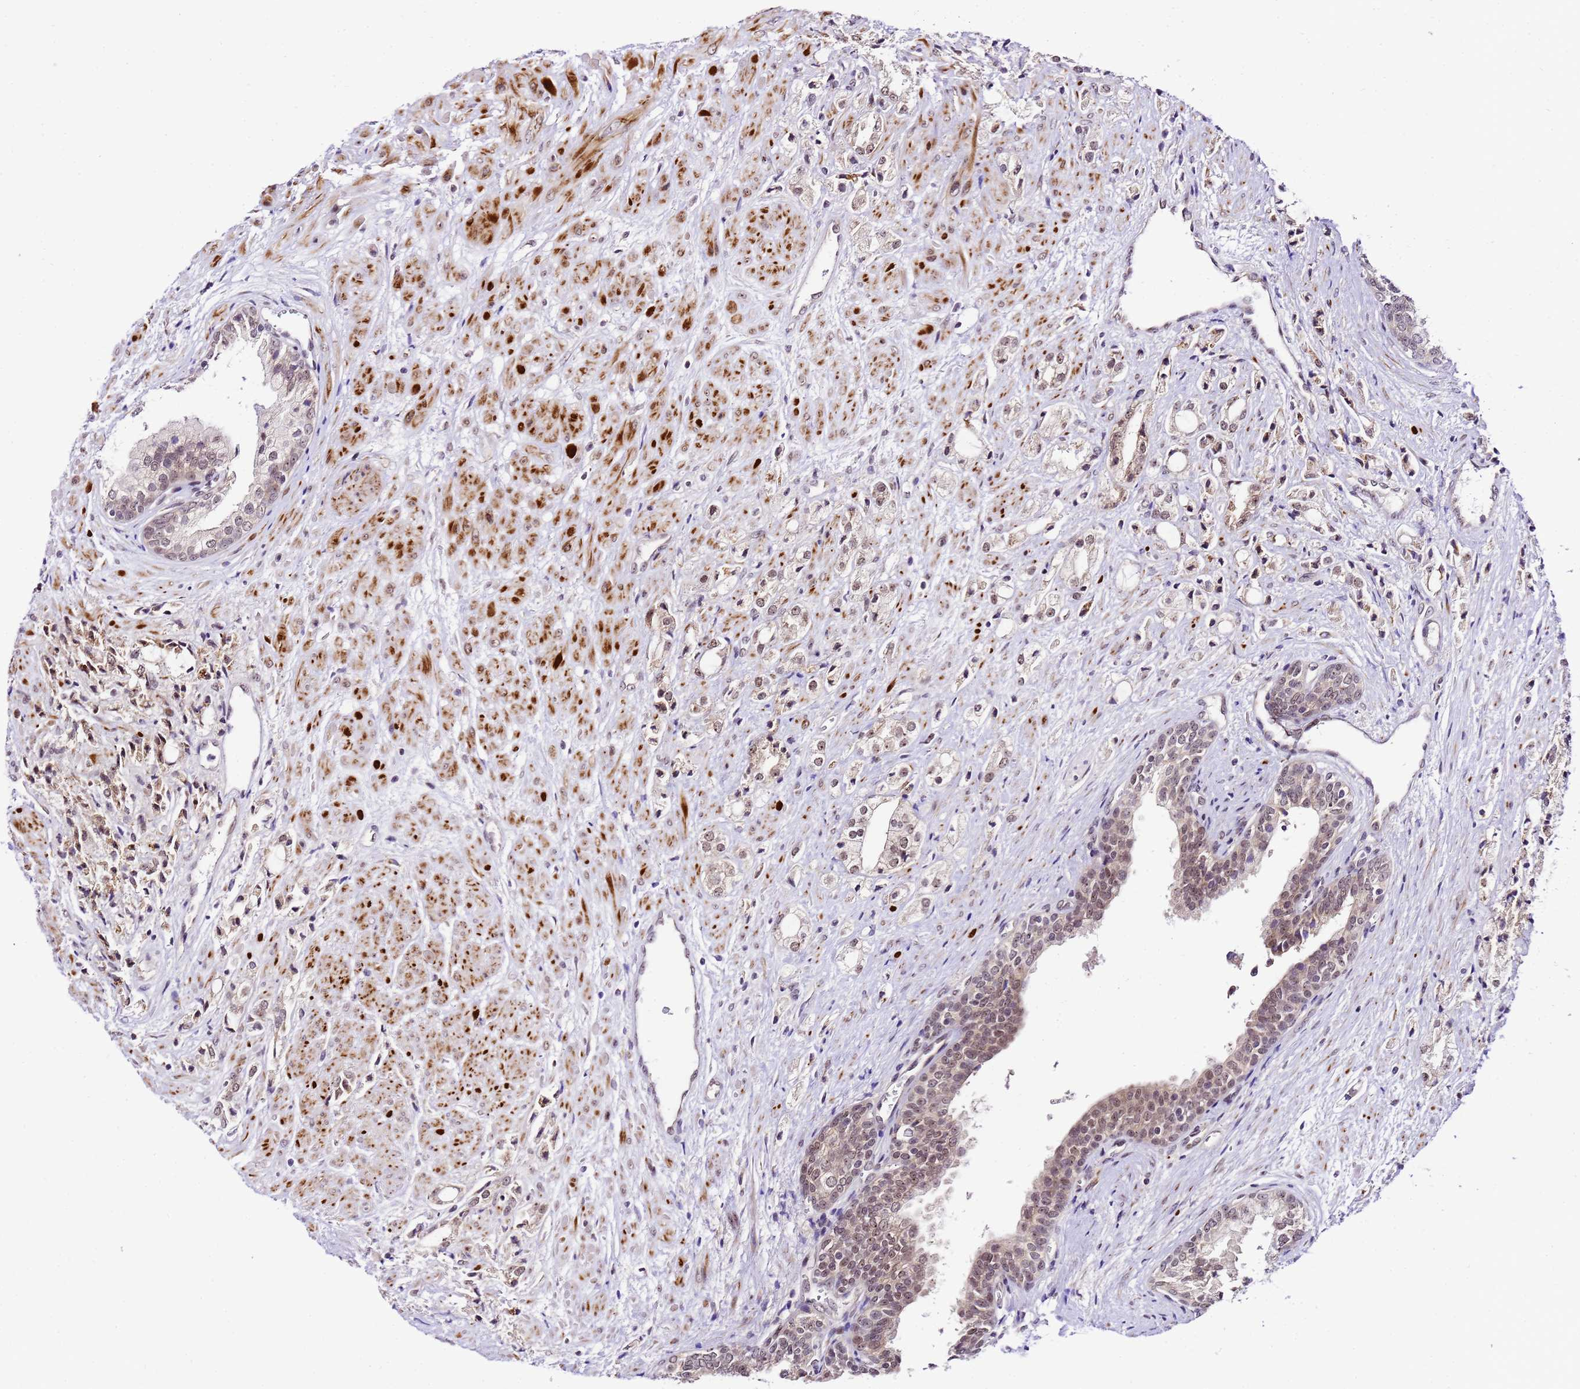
{"staining": {"intensity": "moderate", "quantity": ">75%", "location": "nuclear"}, "tissue": "prostate cancer", "cell_type": "Tumor cells", "image_type": "cancer", "snomed": [{"axis": "morphology", "description": "Adenocarcinoma, High grade"}, {"axis": "topography", "description": "Prostate"}], "caption": "Prostate adenocarcinoma (high-grade) stained for a protein (brown) demonstrates moderate nuclear positive staining in about >75% of tumor cells.", "gene": "SLX4IP", "patient": {"sex": "male", "age": 50}}